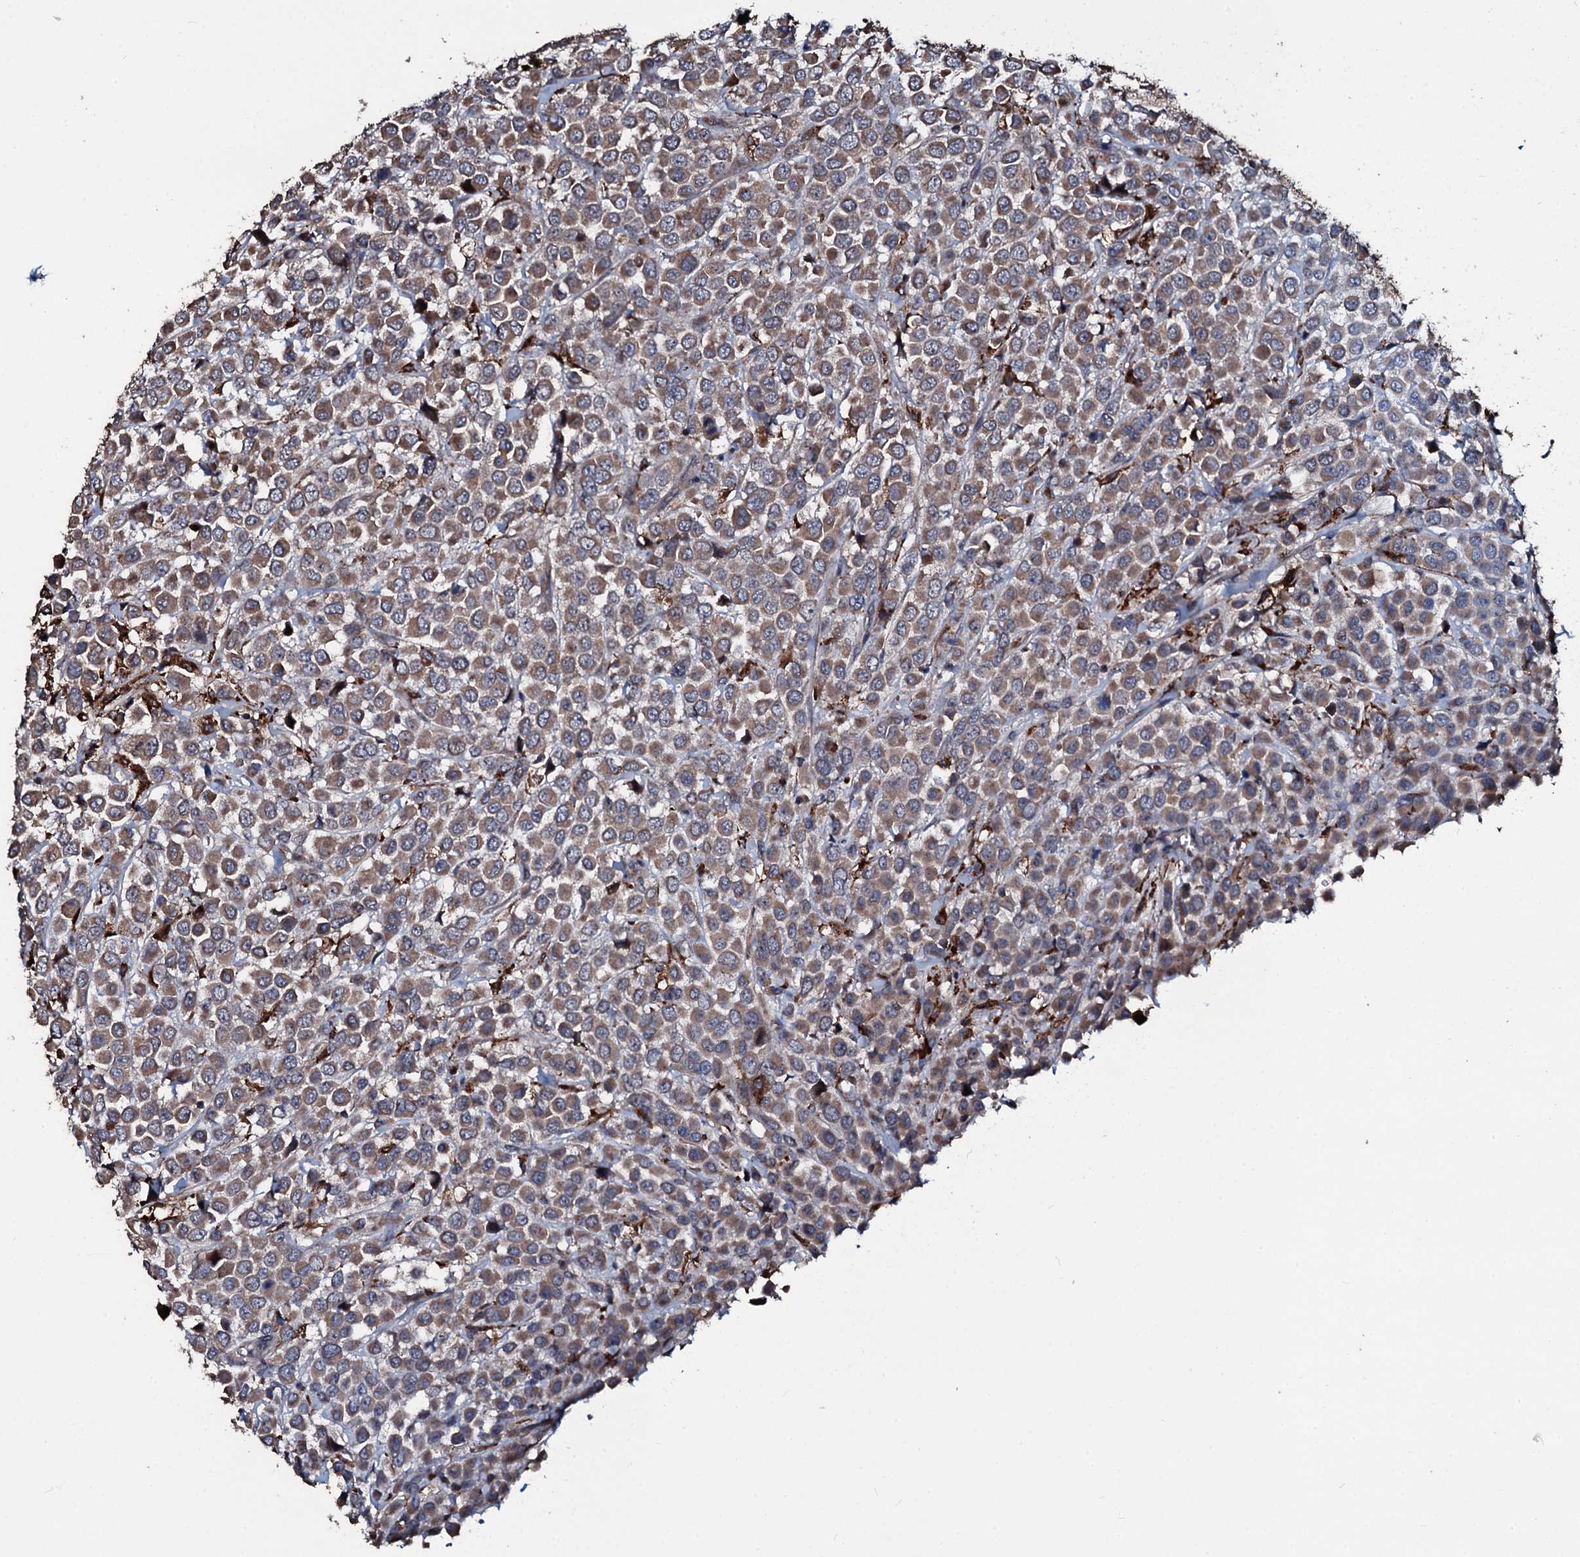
{"staining": {"intensity": "weak", "quantity": ">75%", "location": "cytoplasmic/membranous"}, "tissue": "breast cancer", "cell_type": "Tumor cells", "image_type": "cancer", "snomed": [{"axis": "morphology", "description": "Duct carcinoma"}, {"axis": "topography", "description": "Breast"}], "caption": "Immunohistochemistry photomicrograph of neoplastic tissue: human breast cancer stained using immunohistochemistry (IHC) displays low levels of weak protein expression localized specifically in the cytoplasmic/membranous of tumor cells, appearing as a cytoplasmic/membranous brown color.", "gene": "TPGS2", "patient": {"sex": "female", "age": 61}}